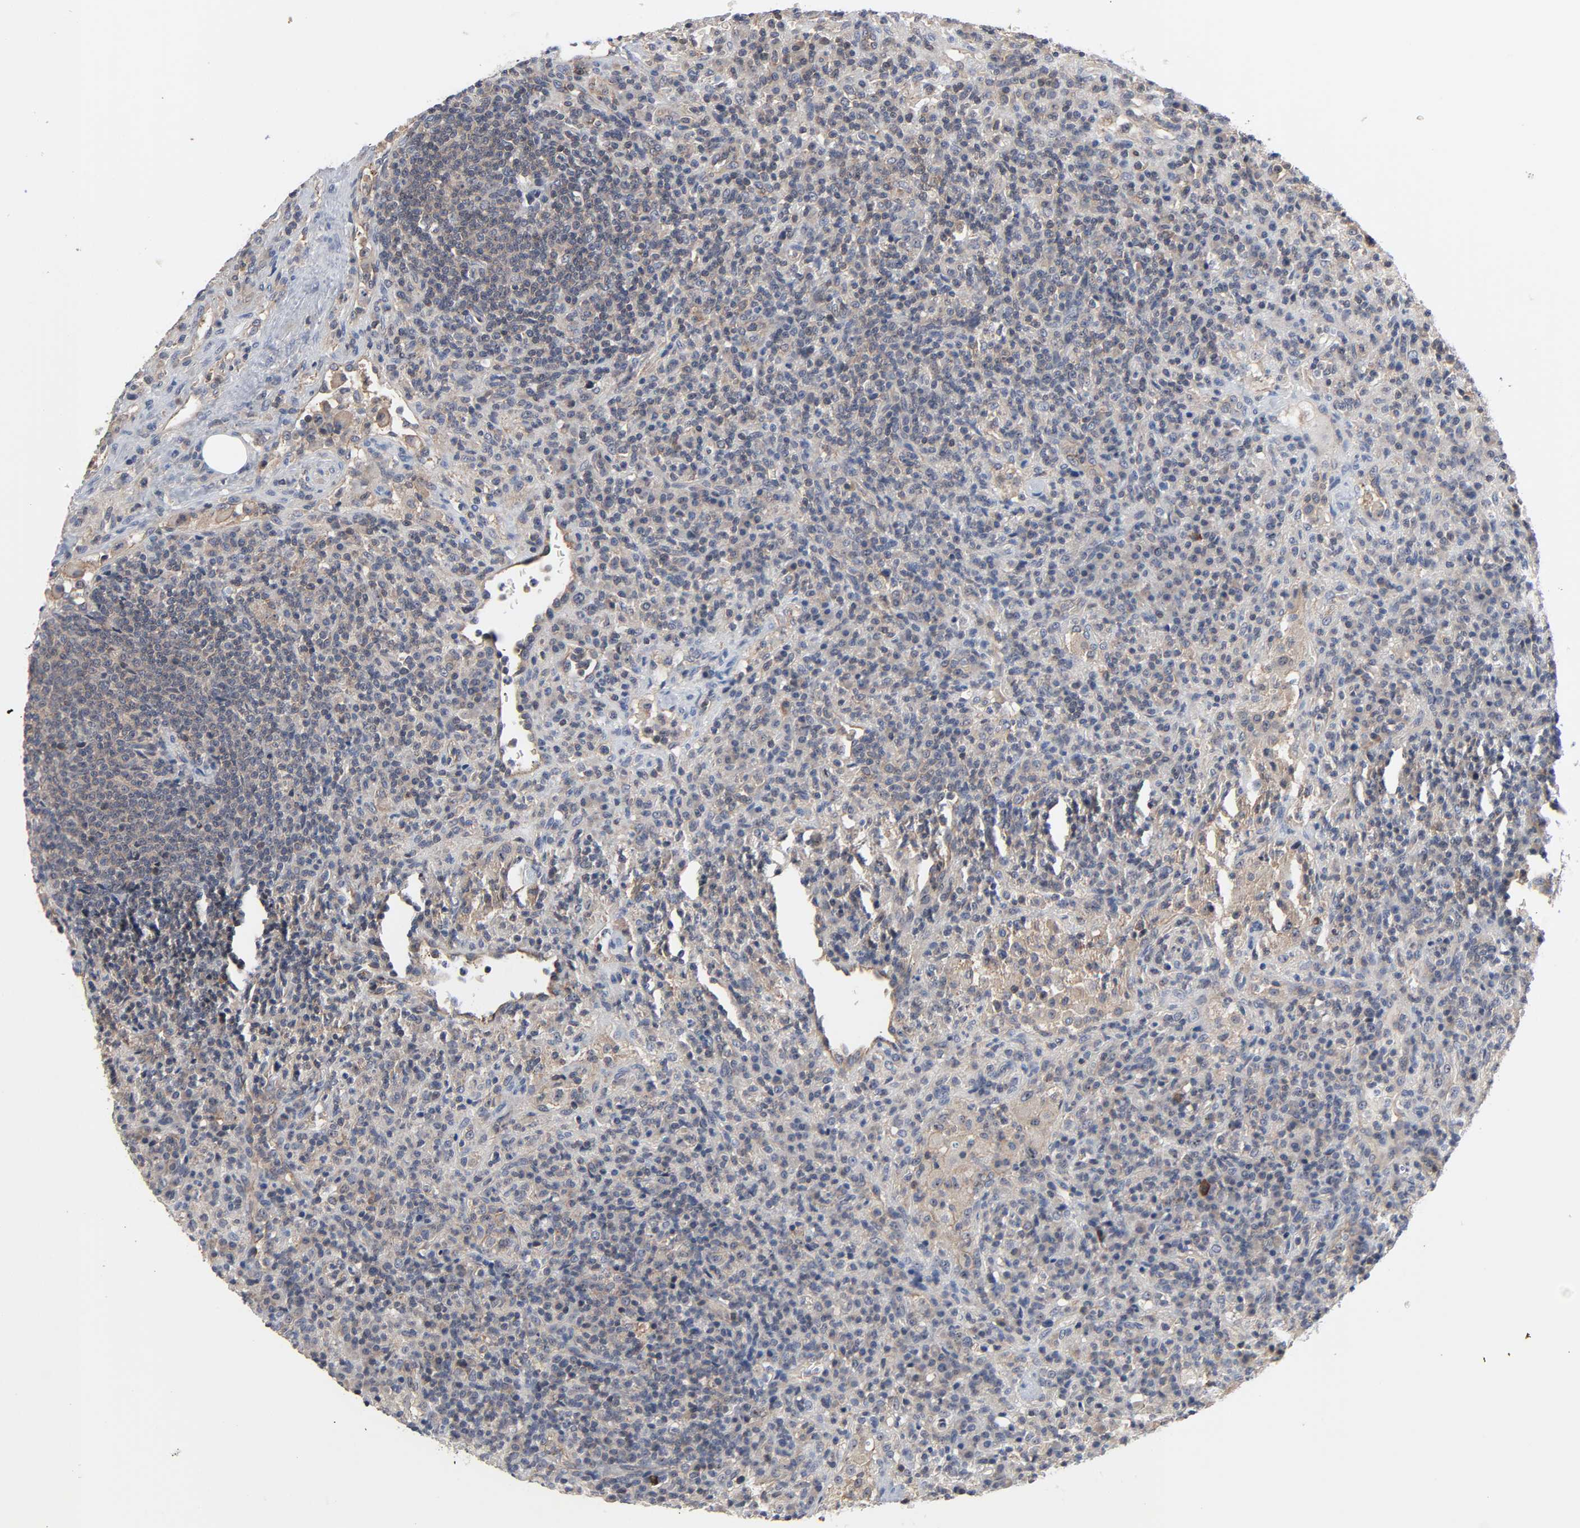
{"staining": {"intensity": "weak", "quantity": "<25%", "location": "cytoplasmic/membranous"}, "tissue": "lymphoma", "cell_type": "Tumor cells", "image_type": "cancer", "snomed": [{"axis": "morphology", "description": "Hodgkin's disease, NOS"}, {"axis": "topography", "description": "Lymph node"}], "caption": "There is no significant positivity in tumor cells of Hodgkin's disease.", "gene": "DDX10", "patient": {"sex": "male", "age": 65}}